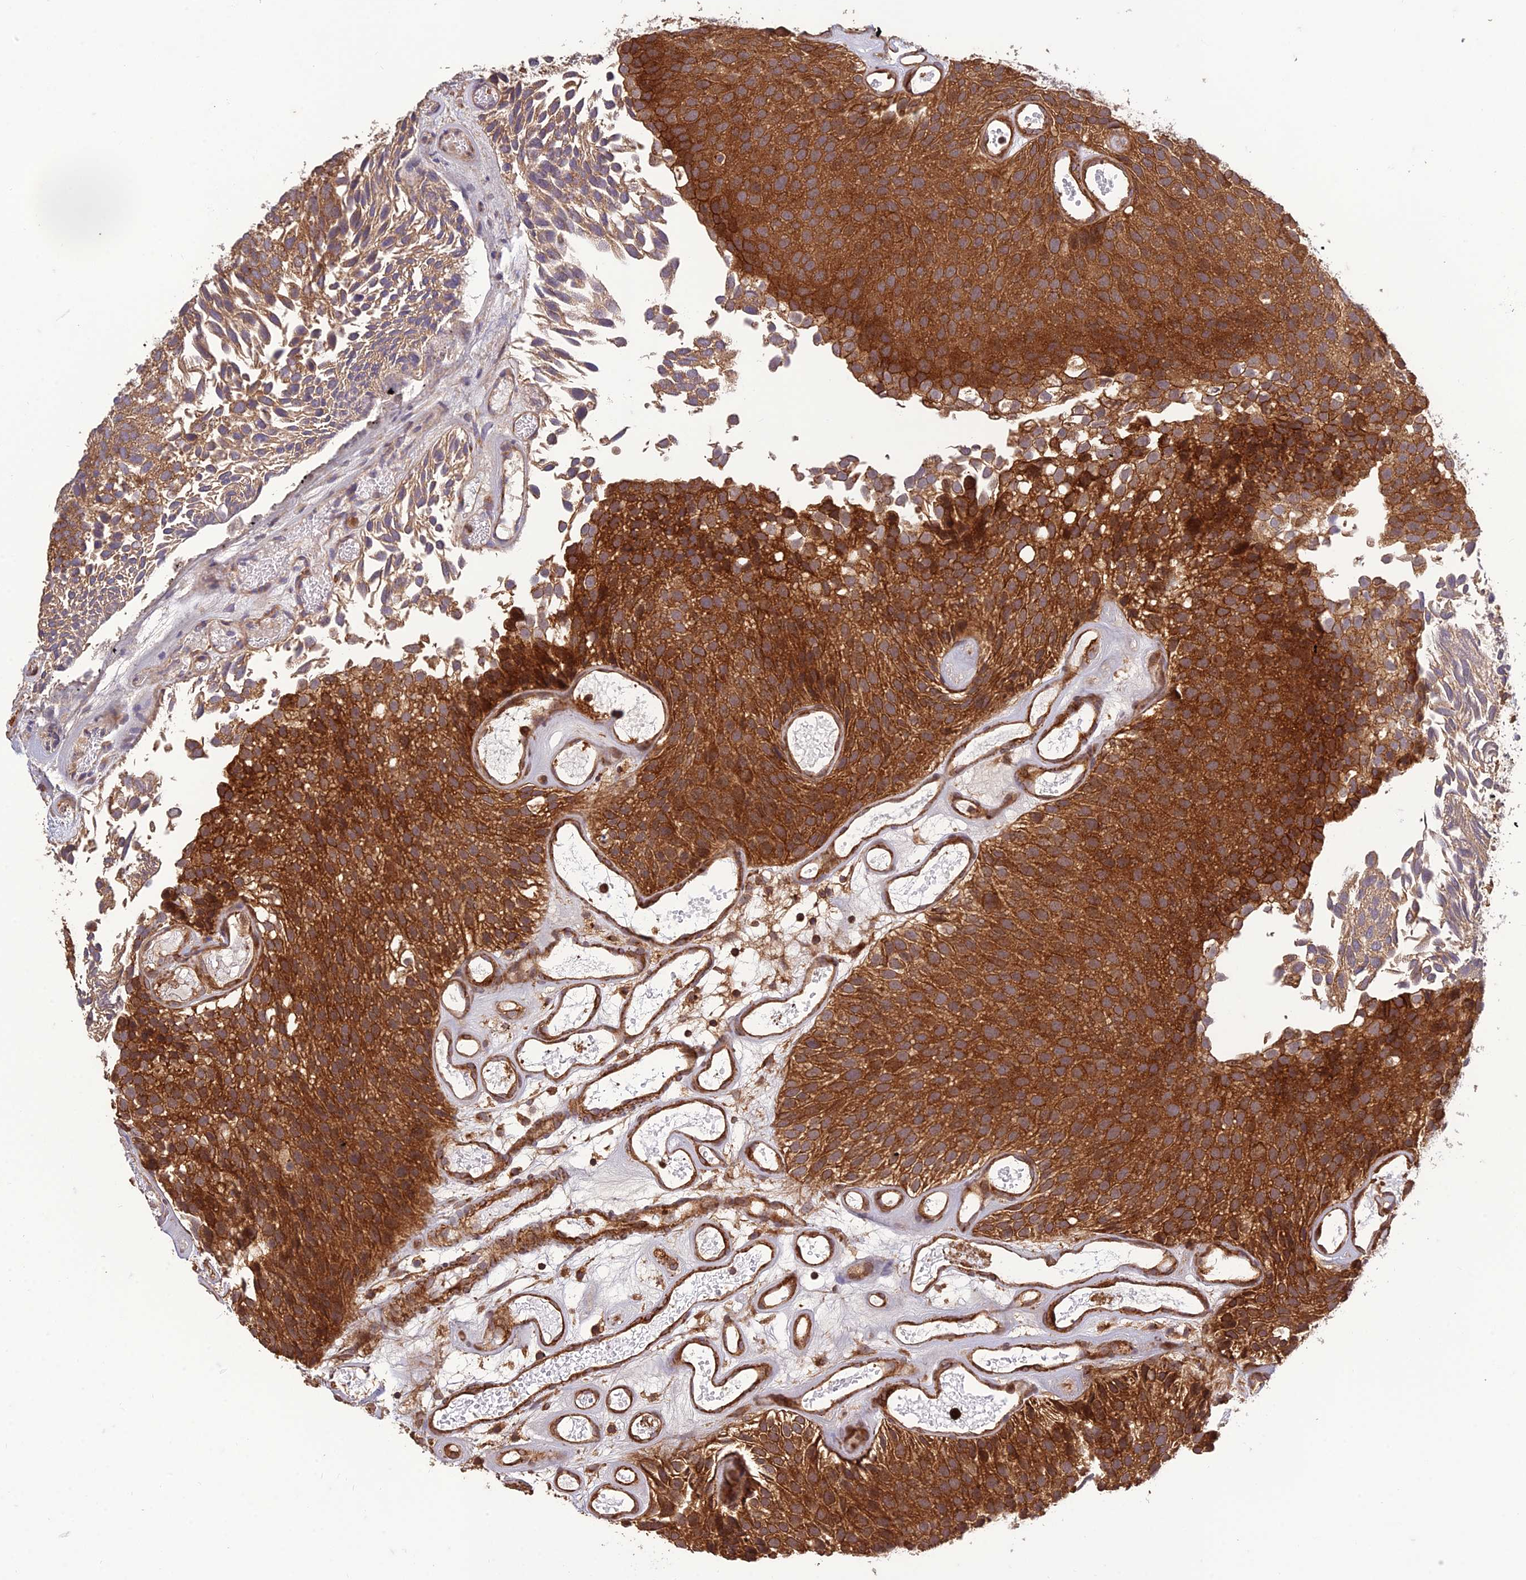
{"staining": {"intensity": "strong", "quantity": ">75%", "location": "cytoplasmic/membranous"}, "tissue": "urothelial cancer", "cell_type": "Tumor cells", "image_type": "cancer", "snomed": [{"axis": "morphology", "description": "Urothelial carcinoma, Low grade"}, {"axis": "topography", "description": "Urinary bladder"}], "caption": "Tumor cells show high levels of strong cytoplasmic/membranous expression in about >75% of cells in urothelial cancer. Immunohistochemistry (ihc) stains the protein of interest in brown and the nuclei are stained blue.", "gene": "TMEM131L", "patient": {"sex": "male", "age": 89}}